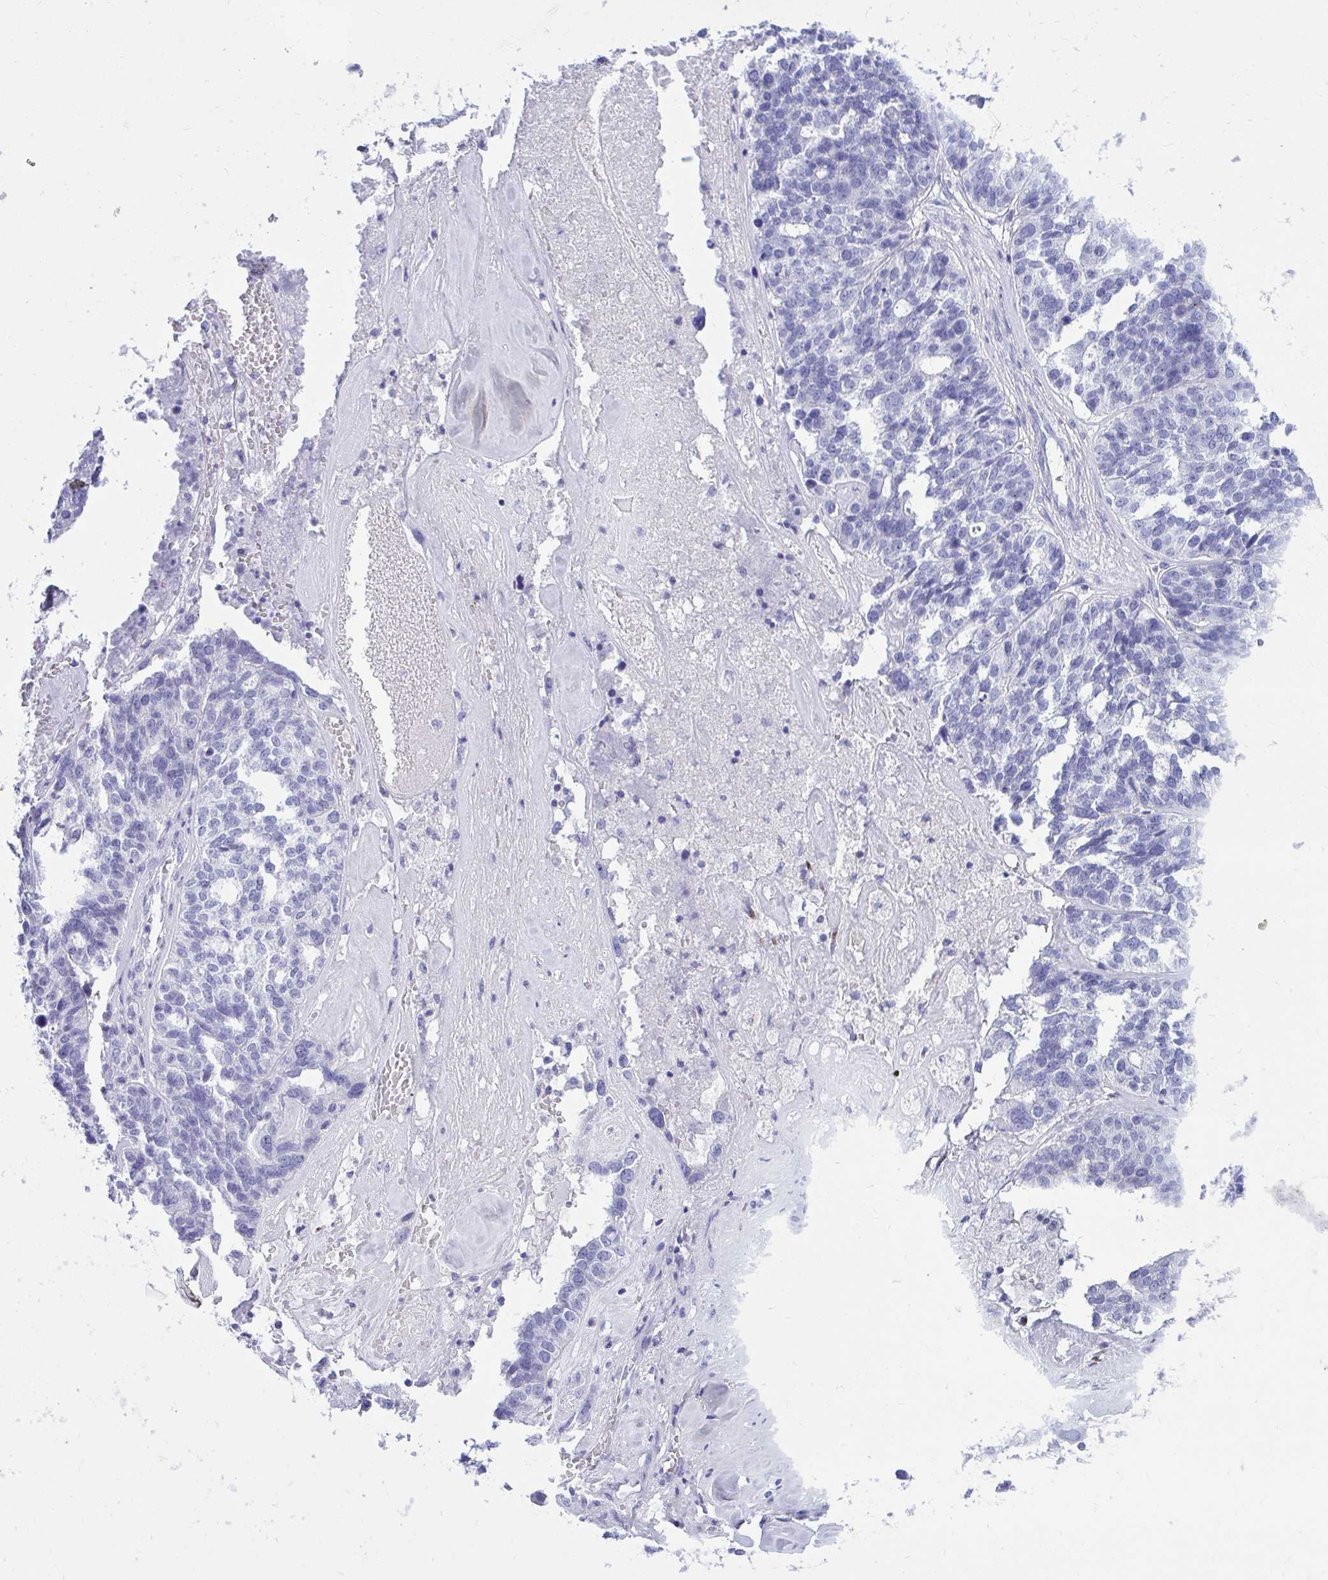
{"staining": {"intensity": "negative", "quantity": "none", "location": "none"}, "tissue": "ovarian cancer", "cell_type": "Tumor cells", "image_type": "cancer", "snomed": [{"axis": "morphology", "description": "Cystadenocarcinoma, serous, NOS"}, {"axis": "topography", "description": "Ovary"}], "caption": "Immunohistochemistry (IHC) micrograph of human ovarian cancer stained for a protein (brown), which shows no positivity in tumor cells.", "gene": "ANKDD1B", "patient": {"sex": "female", "age": 59}}